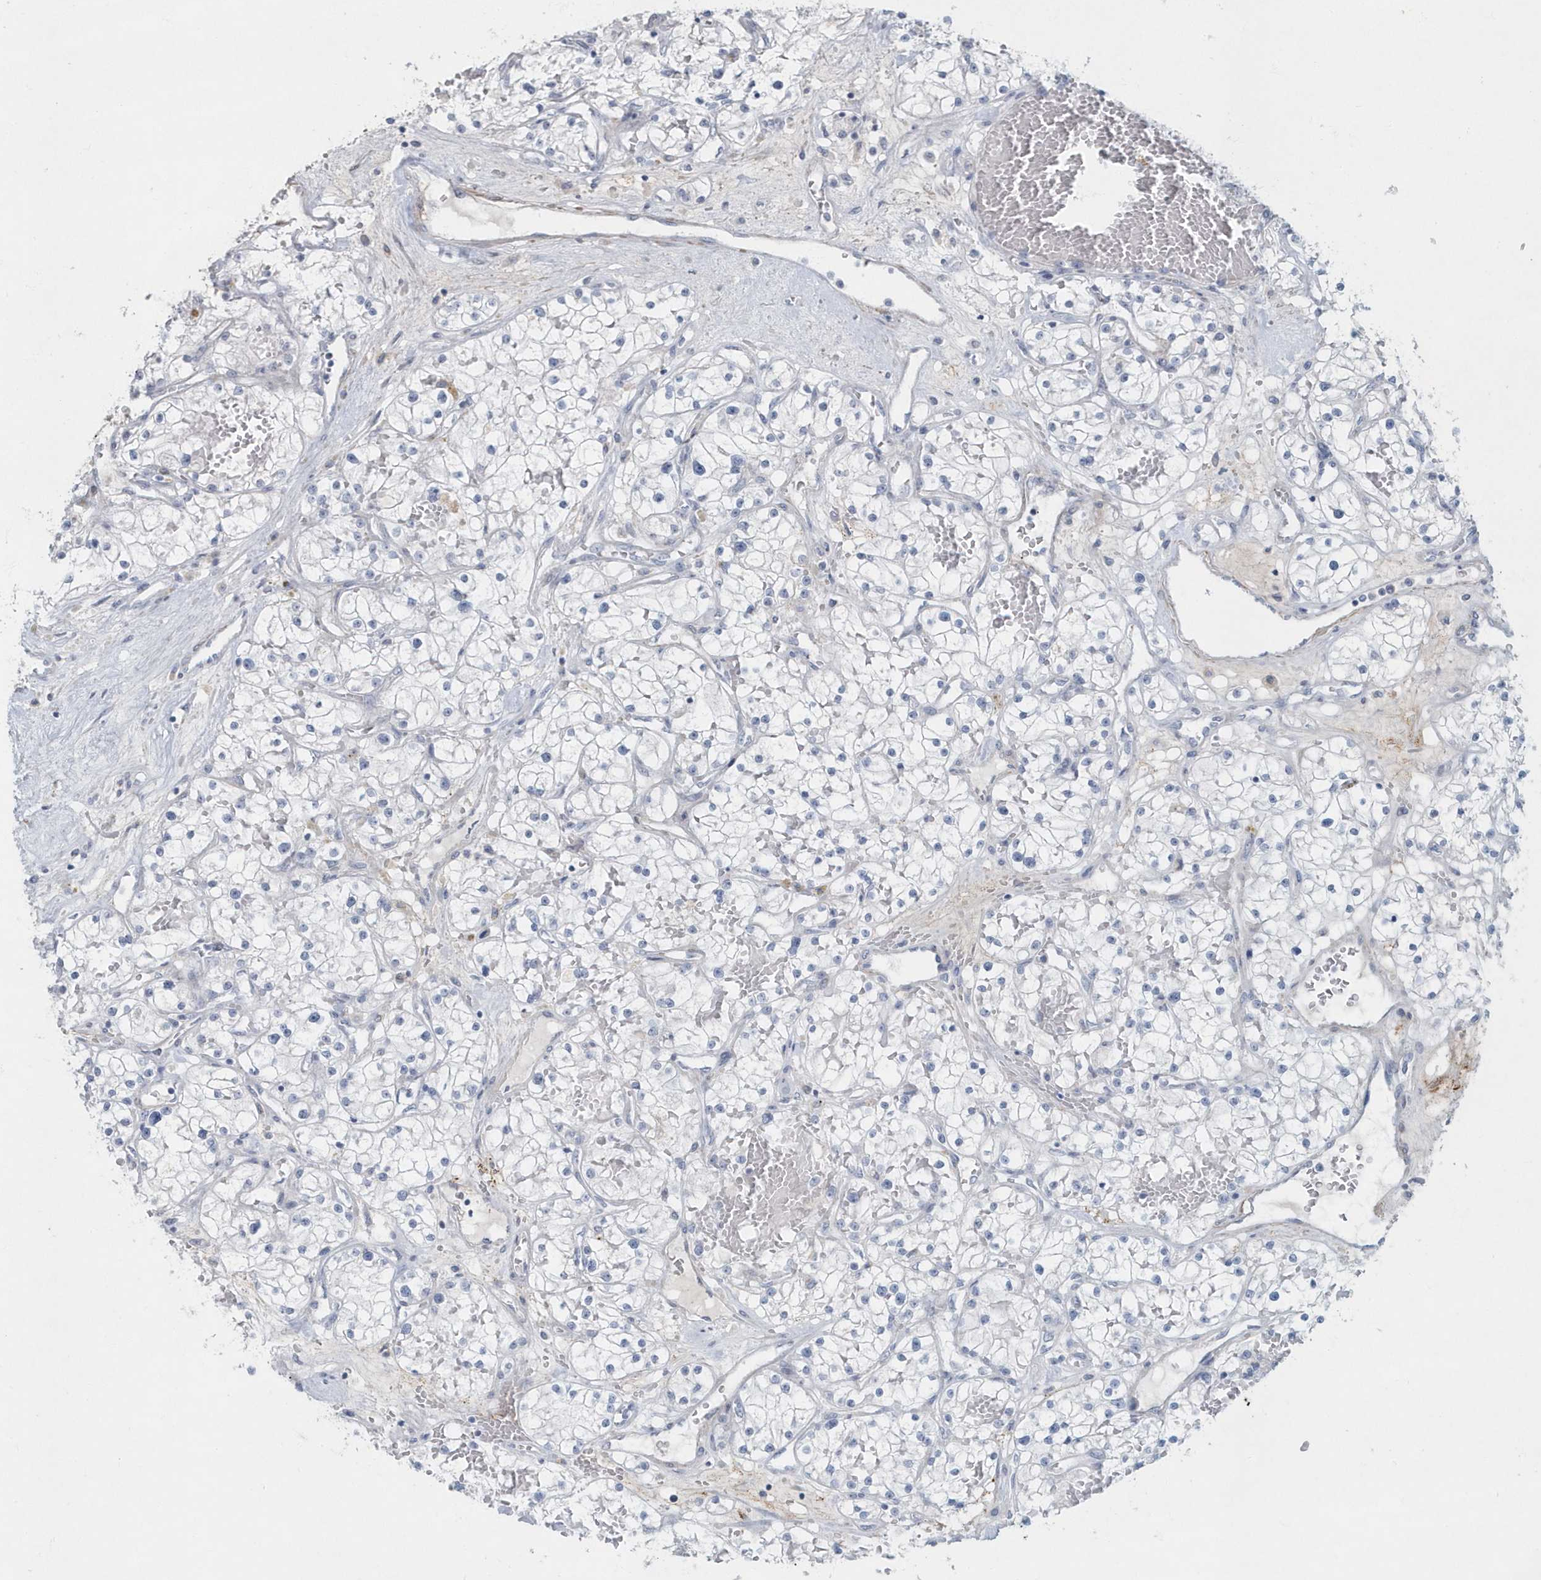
{"staining": {"intensity": "negative", "quantity": "none", "location": "none"}, "tissue": "renal cancer", "cell_type": "Tumor cells", "image_type": "cancer", "snomed": [{"axis": "morphology", "description": "Normal tissue, NOS"}, {"axis": "morphology", "description": "Adenocarcinoma, NOS"}, {"axis": "topography", "description": "Kidney"}], "caption": "A high-resolution photomicrograph shows immunohistochemistry staining of adenocarcinoma (renal), which exhibits no significant staining in tumor cells.", "gene": "MYOT", "patient": {"sex": "male", "age": 68}}